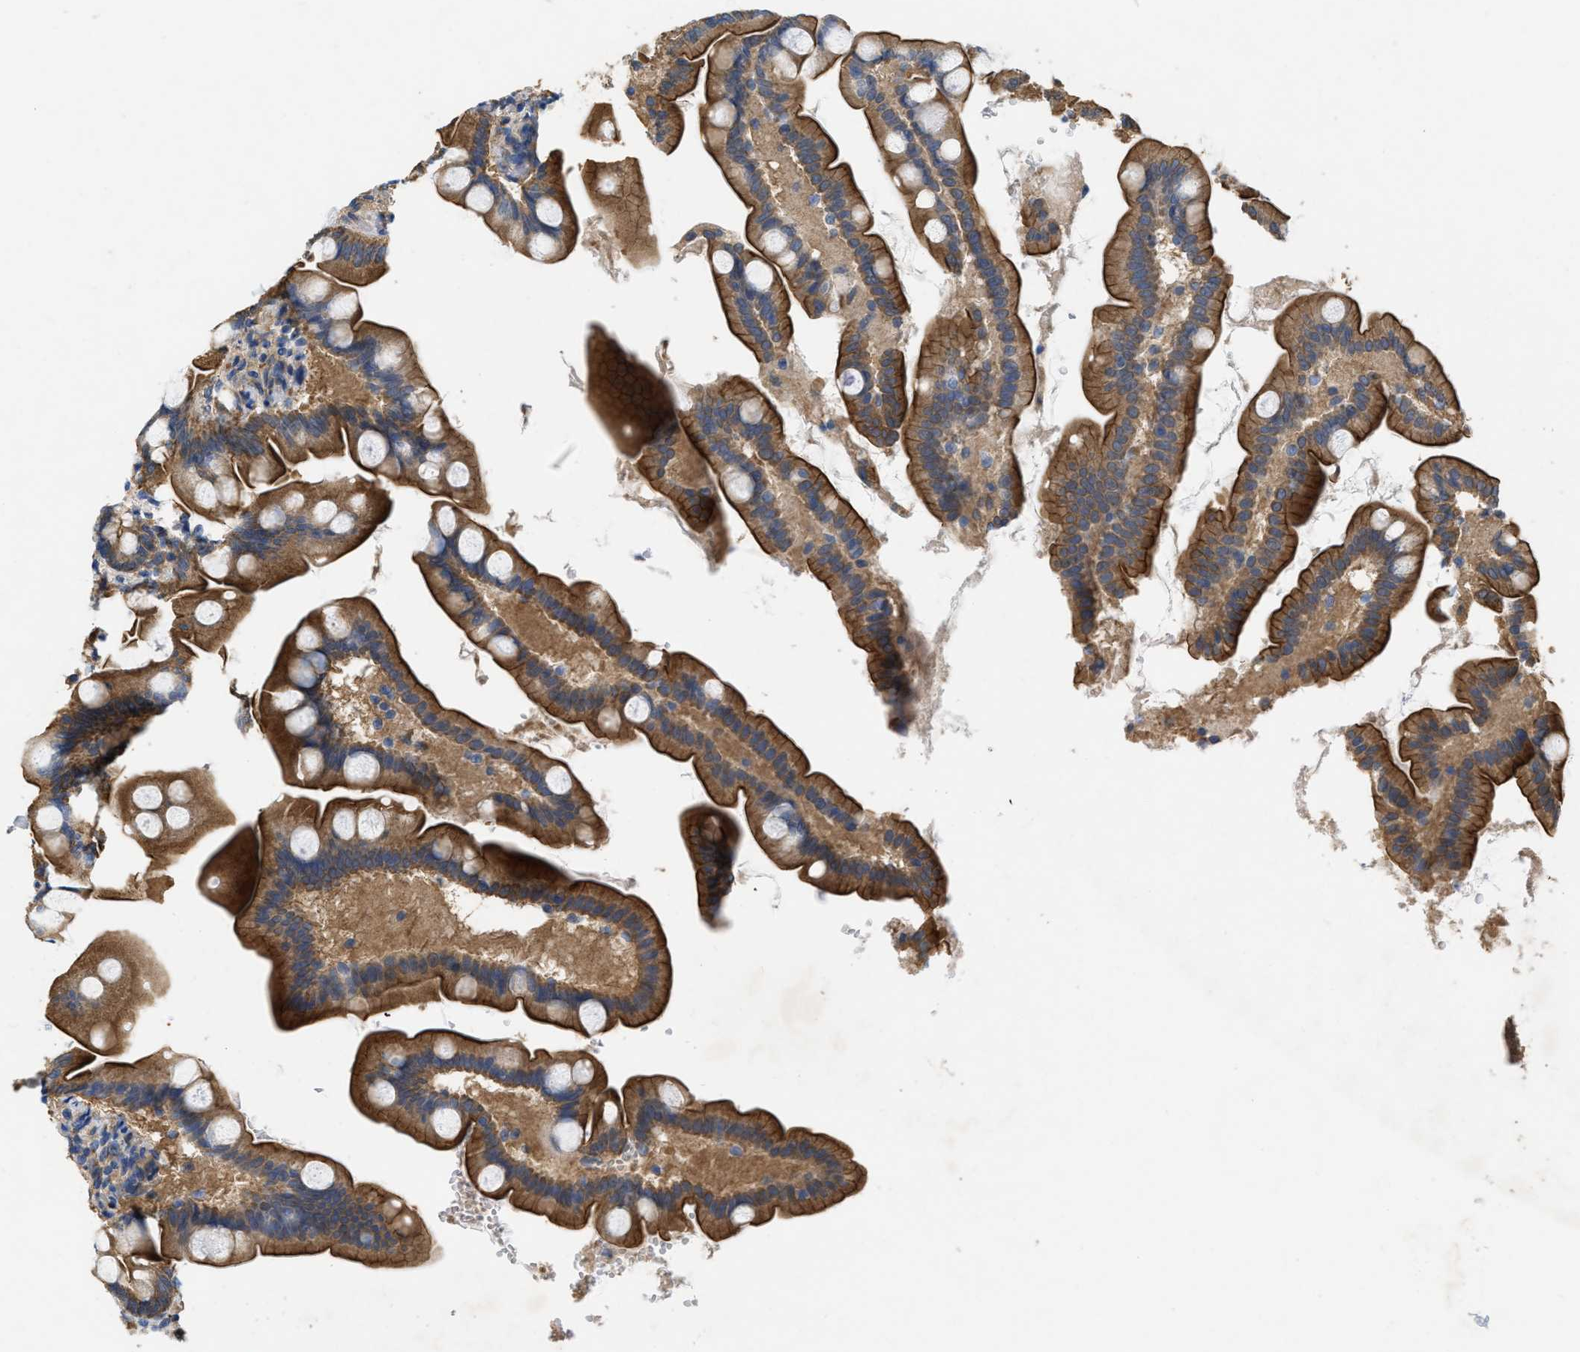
{"staining": {"intensity": "strong", "quantity": ">75%", "location": "cytoplasmic/membranous"}, "tissue": "small intestine", "cell_type": "Glandular cells", "image_type": "normal", "snomed": [{"axis": "morphology", "description": "Normal tissue, NOS"}, {"axis": "topography", "description": "Small intestine"}], "caption": "This micrograph reveals immunohistochemistry staining of unremarkable small intestine, with high strong cytoplasmic/membranous staining in approximately >75% of glandular cells.", "gene": "TMEM131", "patient": {"sex": "female", "age": 56}}